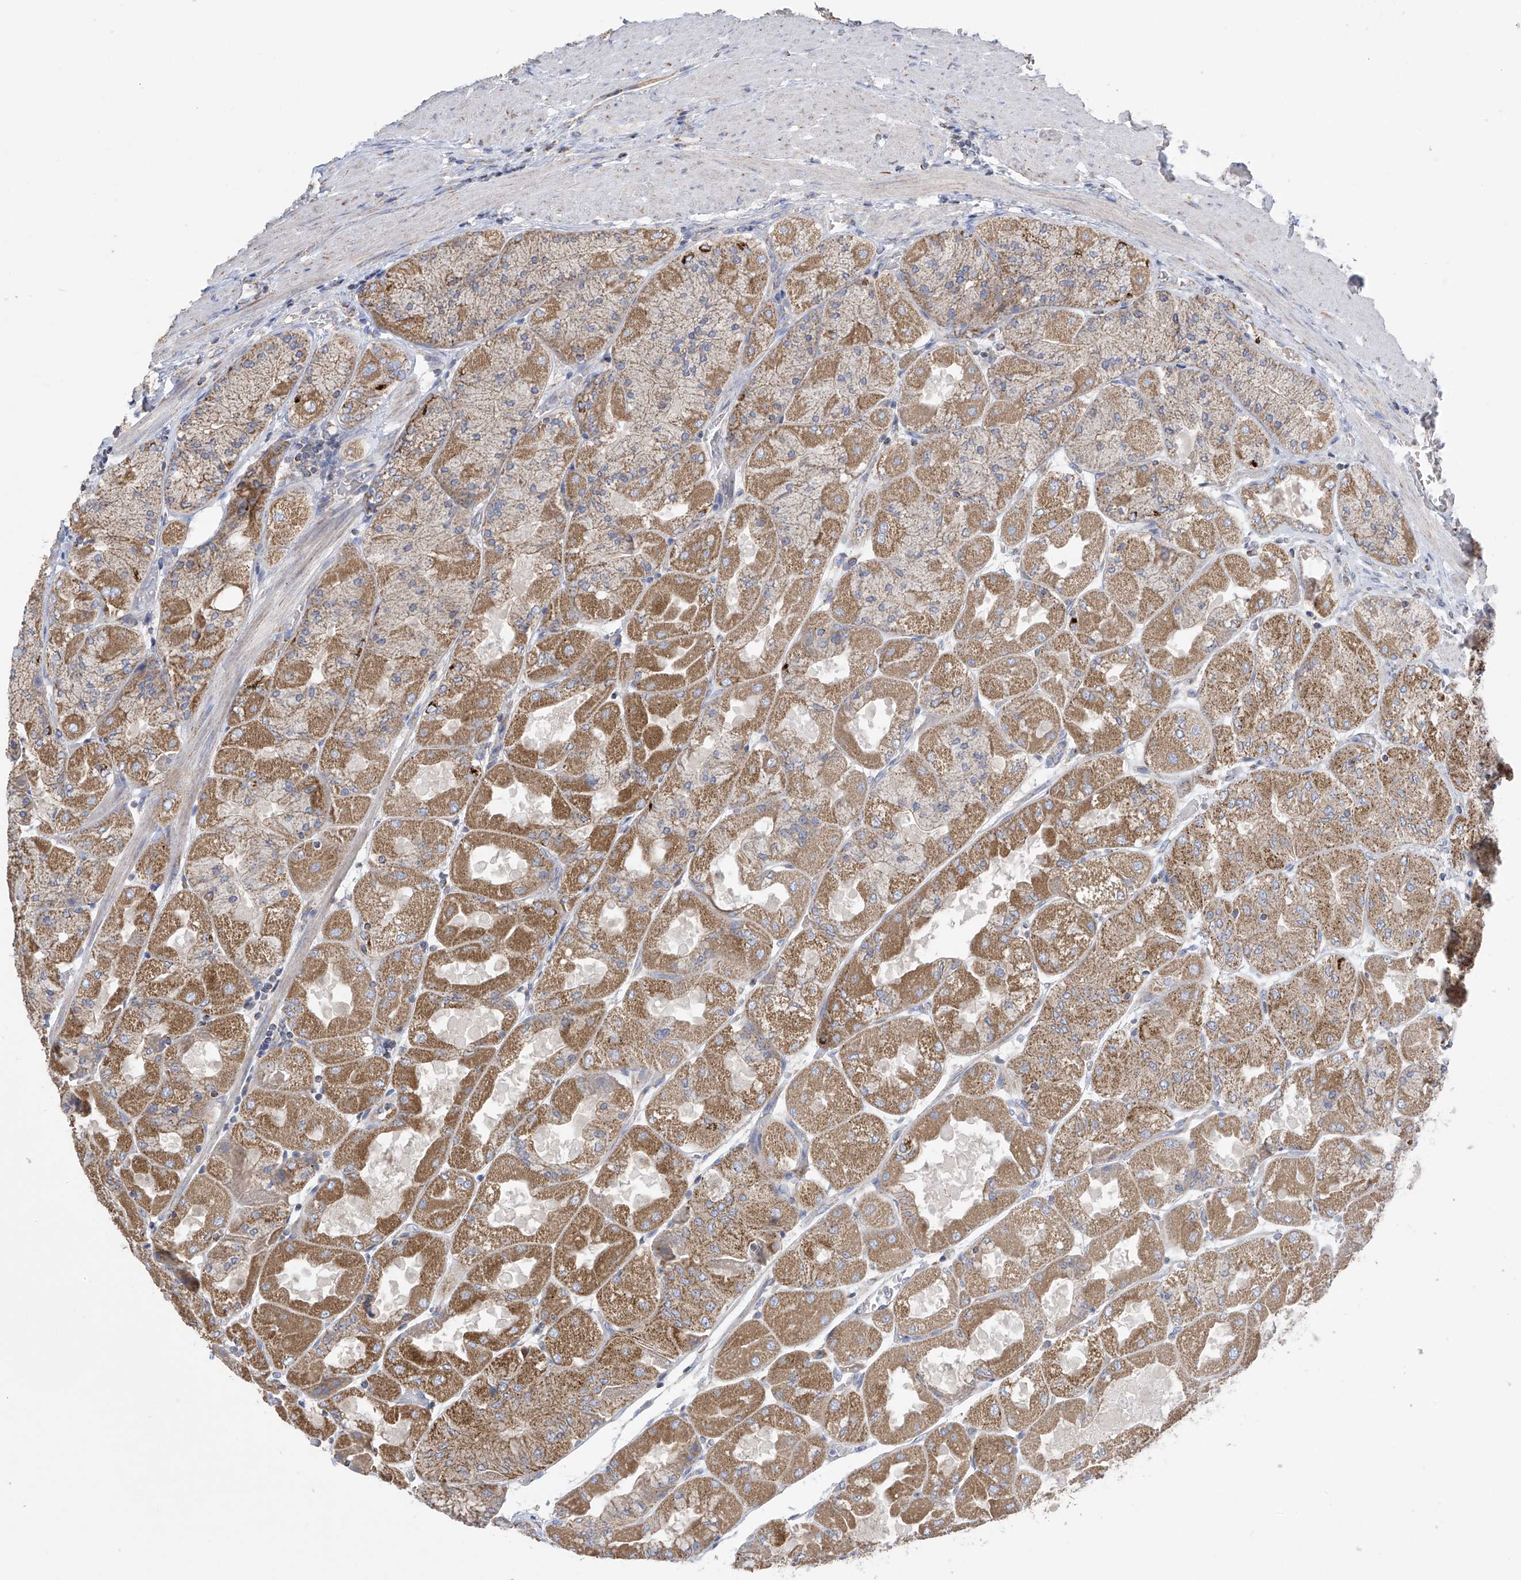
{"staining": {"intensity": "strong", "quantity": ">75%", "location": "cytoplasmic/membranous"}, "tissue": "stomach", "cell_type": "Glandular cells", "image_type": "normal", "snomed": [{"axis": "morphology", "description": "Normal tissue, NOS"}, {"axis": "topography", "description": "Stomach"}], "caption": "A photomicrograph of human stomach stained for a protein displays strong cytoplasmic/membranous brown staining in glandular cells.", "gene": "PNPT1", "patient": {"sex": "female", "age": 61}}